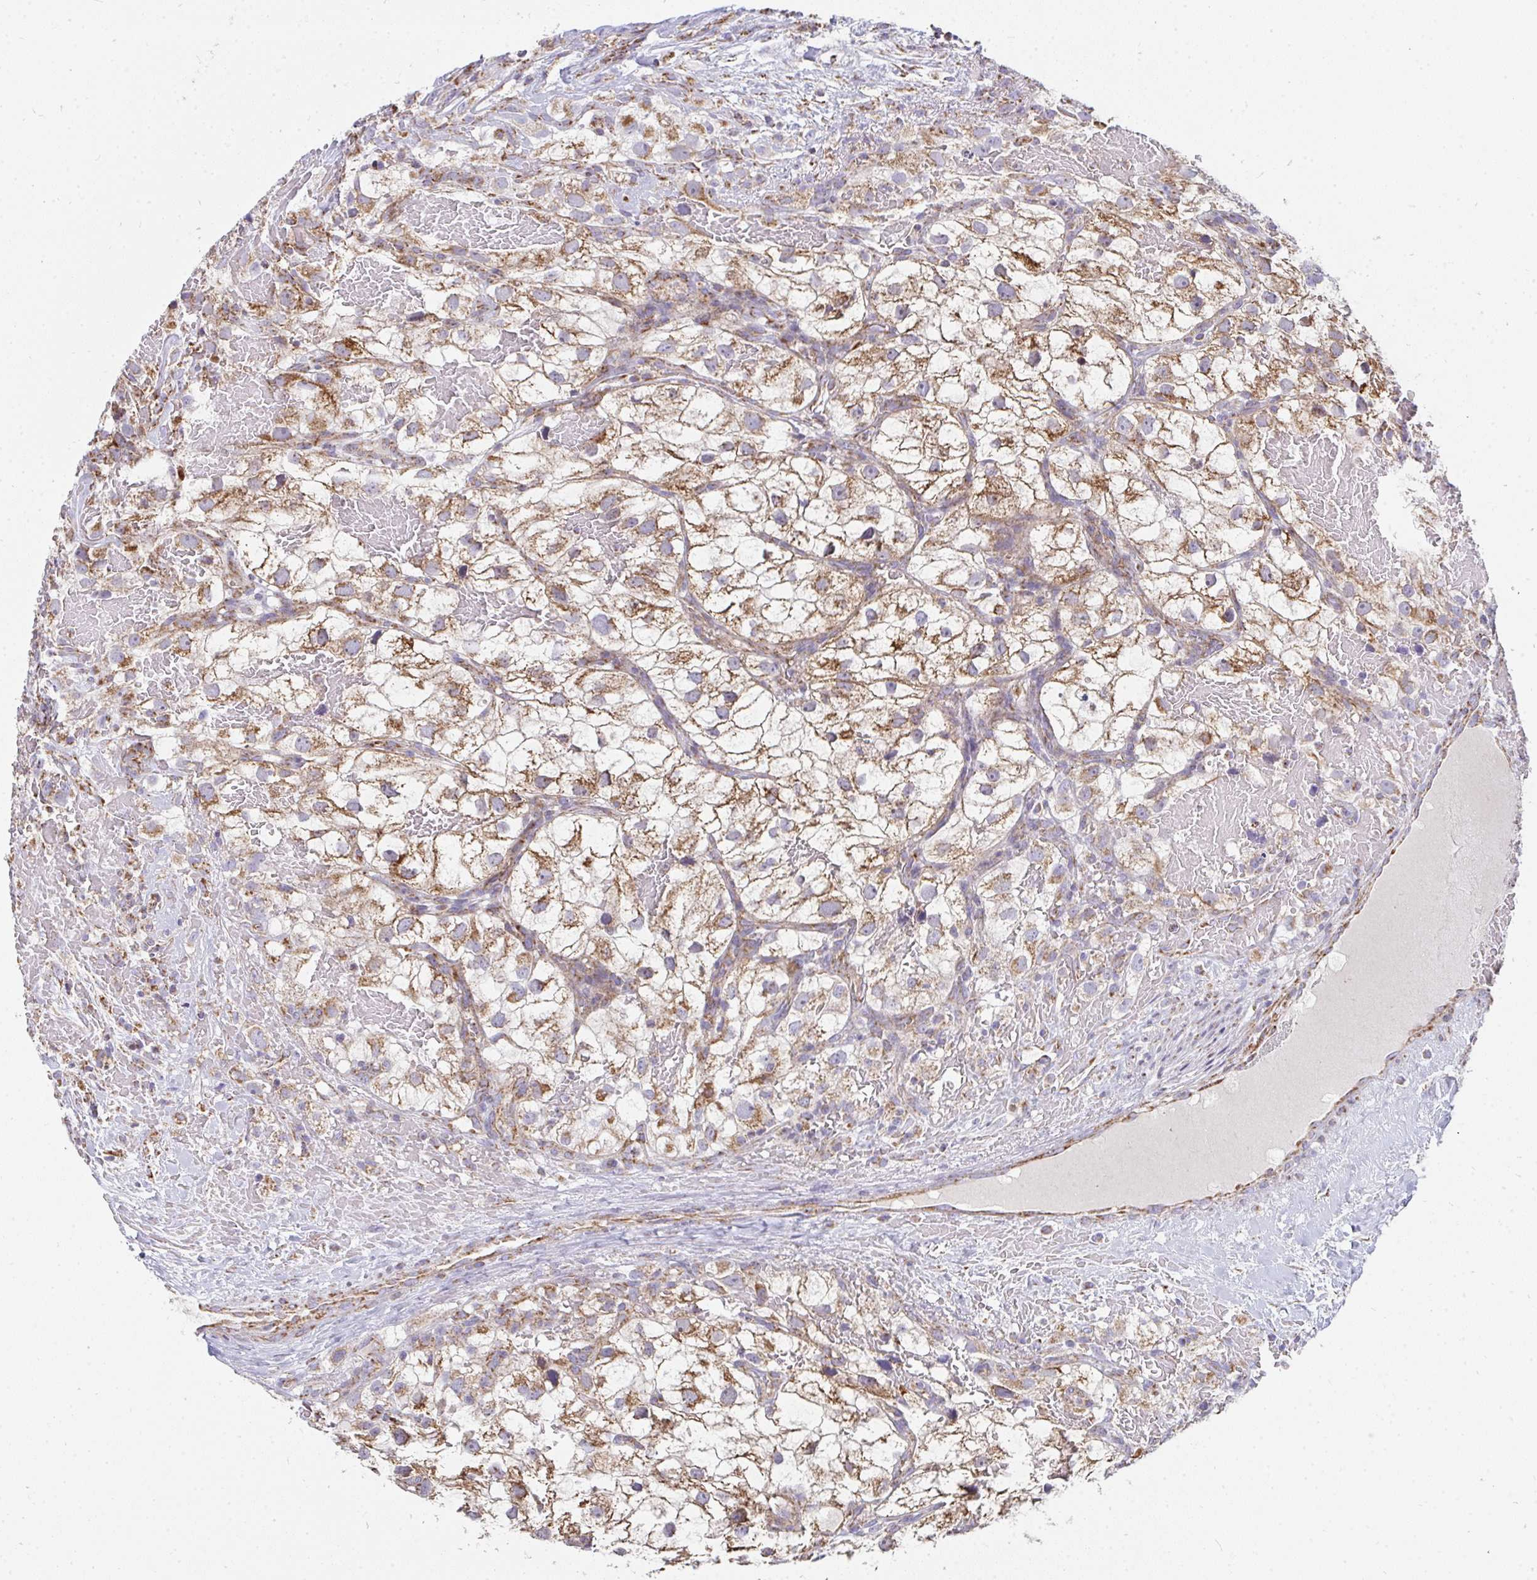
{"staining": {"intensity": "moderate", "quantity": ">75%", "location": "cytoplasmic/membranous"}, "tissue": "renal cancer", "cell_type": "Tumor cells", "image_type": "cancer", "snomed": [{"axis": "morphology", "description": "Adenocarcinoma, NOS"}, {"axis": "topography", "description": "Kidney"}], "caption": "There is medium levels of moderate cytoplasmic/membranous staining in tumor cells of renal cancer, as demonstrated by immunohistochemical staining (brown color).", "gene": "FAHD1", "patient": {"sex": "male", "age": 59}}